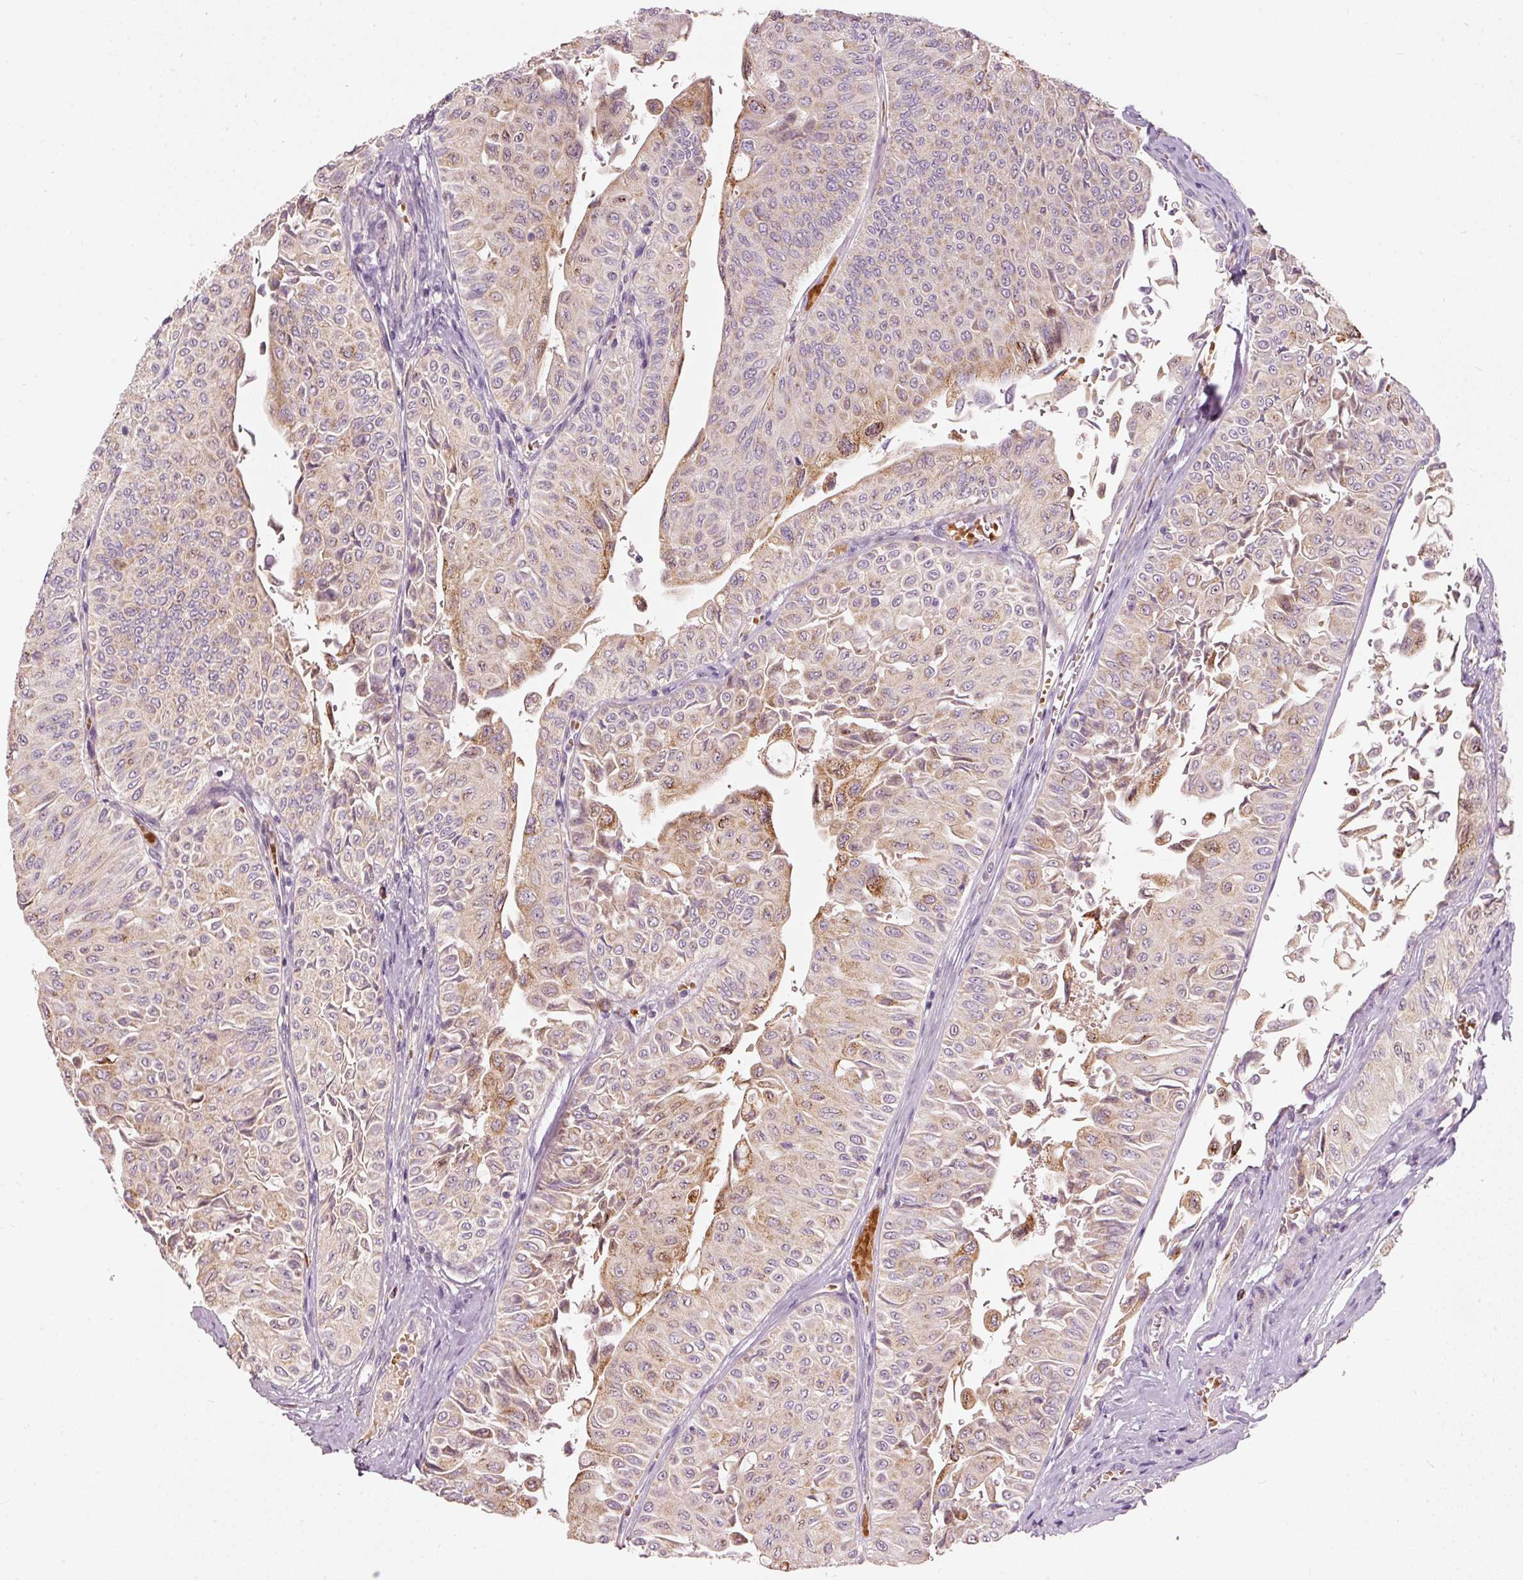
{"staining": {"intensity": "moderate", "quantity": "<25%", "location": "cytoplasmic/membranous"}, "tissue": "urothelial cancer", "cell_type": "Tumor cells", "image_type": "cancer", "snomed": [{"axis": "morphology", "description": "Urothelial carcinoma, NOS"}, {"axis": "topography", "description": "Urinary bladder"}], "caption": "Immunohistochemistry of human transitional cell carcinoma displays low levels of moderate cytoplasmic/membranous expression in about <25% of tumor cells.", "gene": "KLHL21", "patient": {"sex": "male", "age": 59}}